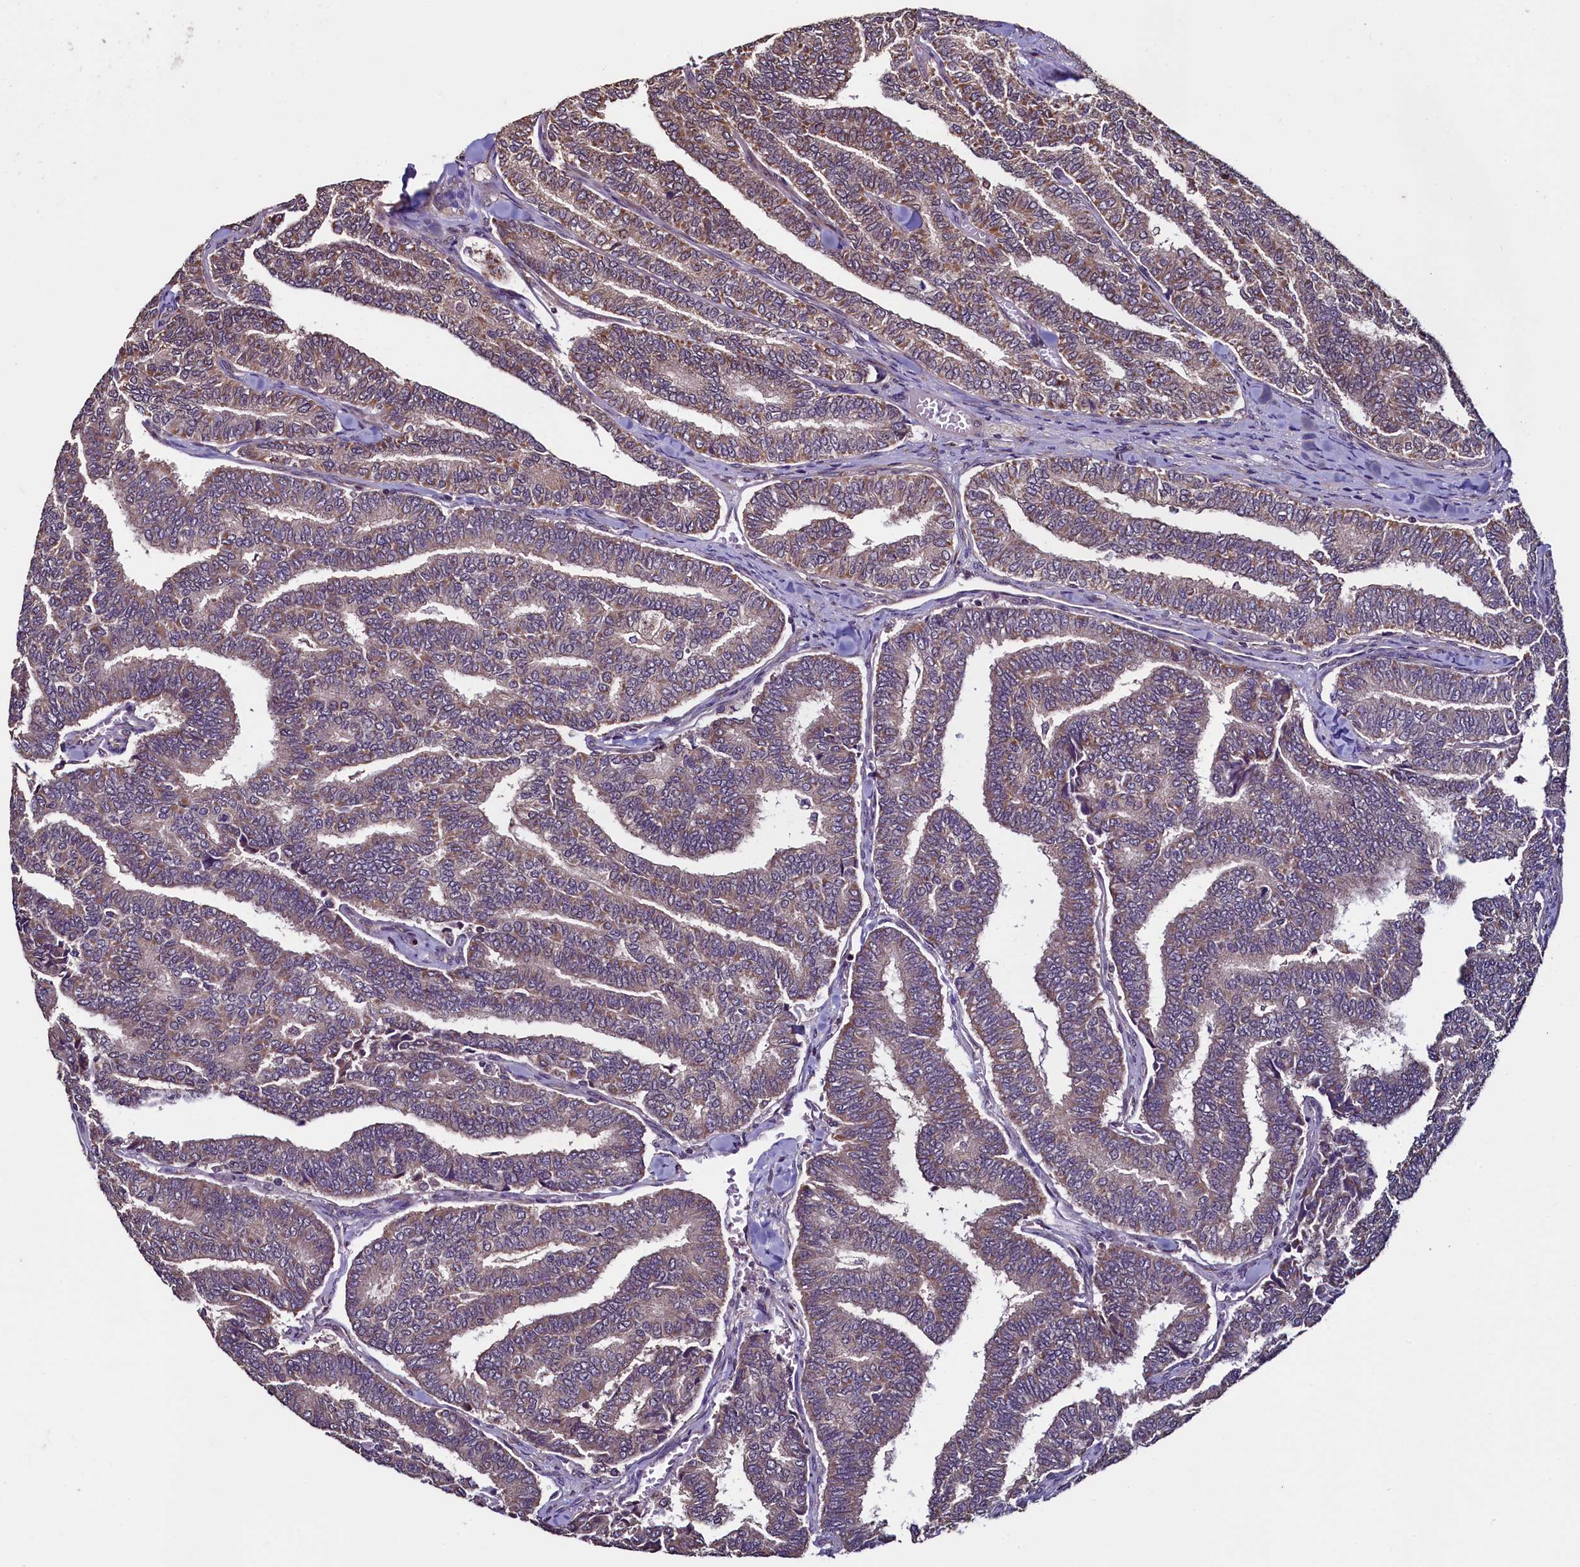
{"staining": {"intensity": "moderate", "quantity": "25%-75%", "location": "cytoplasmic/membranous"}, "tissue": "thyroid cancer", "cell_type": "Tumor cells", "image_type": "cancer", "snomed": [{"axis": "morphology", "description": "Papillary adenocarcinoma, NOS"}, {"axis": "topography", "description": "Thyroid gland"}], "caption": "Immunohistochemical staining of thyroid papillary adenocarcinoma displays moderate cytoplasmic/membranous protein positivity in approximately 25%-75% of tumor cells.", "gene": "RBFA", "patient": {"sex": "female", "age": 35}}